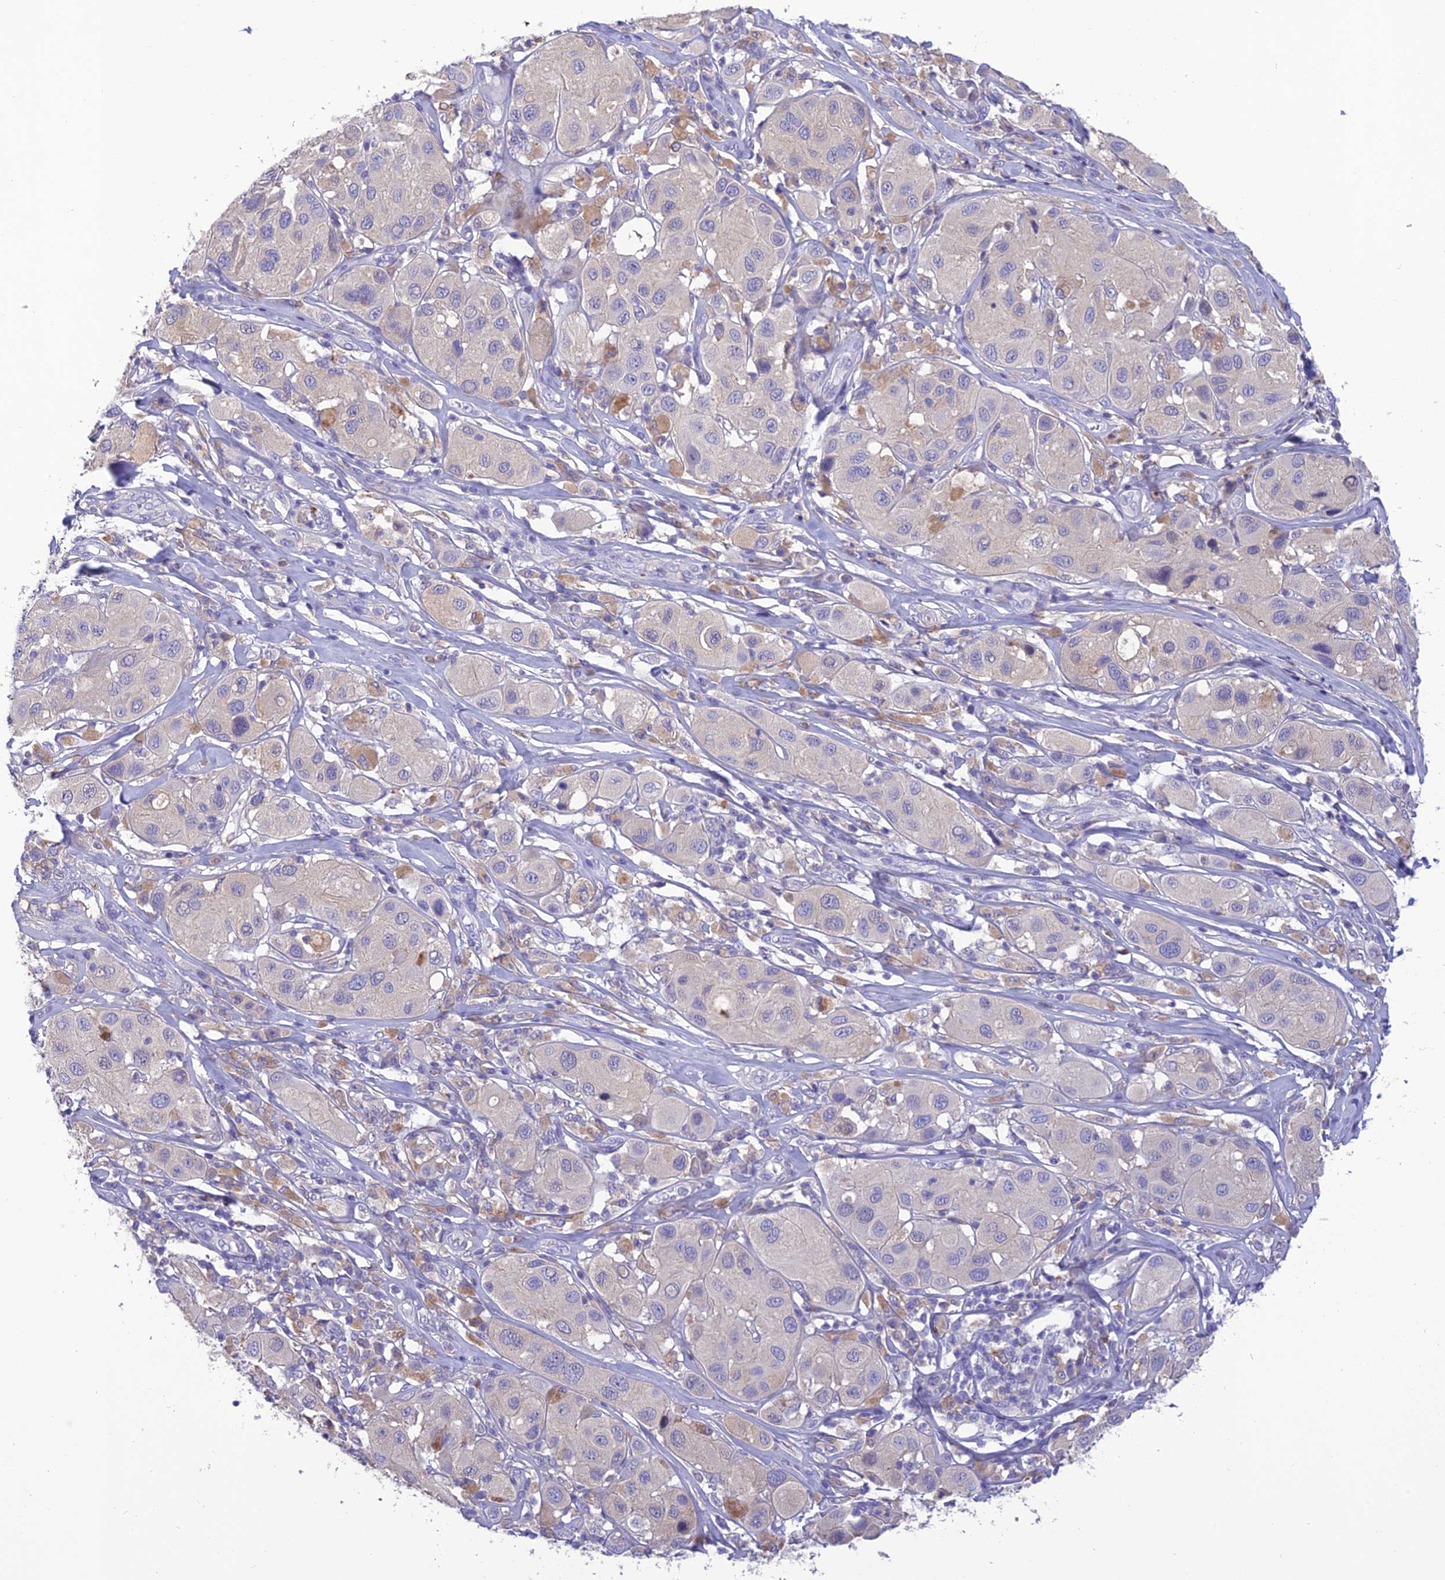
{"staining": {"intensity": "negative", "quantity": "none", "location": "none"}, "tissue": "melanoma", "cell_type": "Tumor cells", "image_type": "cancer", "snomed": [{"axis": "morphology", "description": "Malignant melanoma, Metastatic site"}, {"axis": "topography", "description": "Skin"}], "caption": "Immunohistochemistry (IHC) of human malignant melanoma (metastatic site) displays no positivity in tumor cells.", "gene": "SFT2D2", "patient": {"sex": "male", "age": 41}}